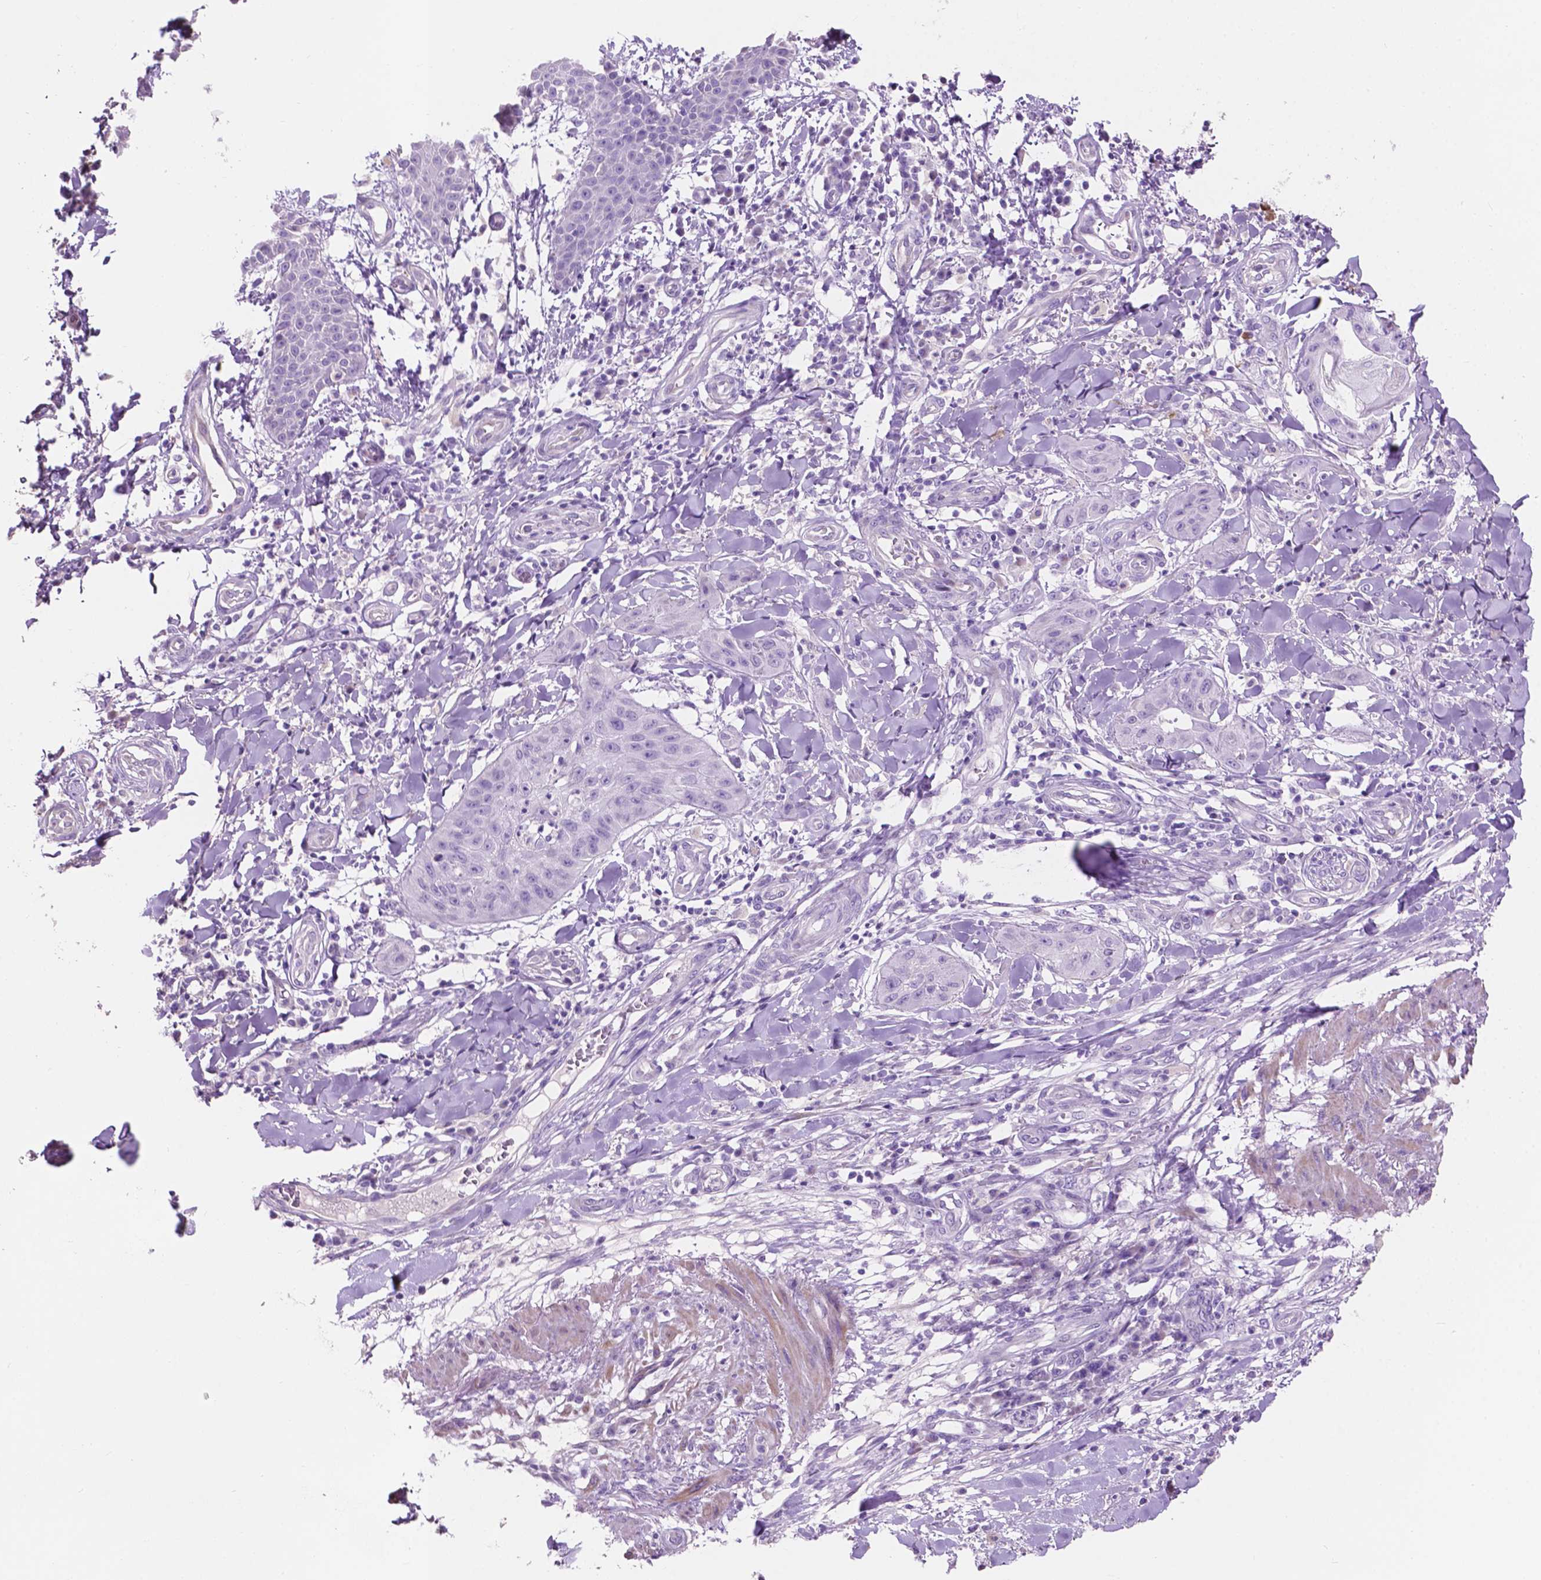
{"staining": {"intensity": "negative", "quantity": "none", "location": "none"}, "tissue": "skin cancer", "cell_type": "Tumor cells", "image_type": "cancer", "snomed": [{"axis": "morphology", "description": "Squamous cell carcinoma, NOS"}, {"axis": "topography", "description": "Skin"}], "caption": "This is a photomicrograph of immunohistochemistry (IHC) staining of skin squamous cell carcinoma, which shows no positivity in tumor cells.", "gene": "CLDN17", "patient": {"sex": "male", "age": 70}}